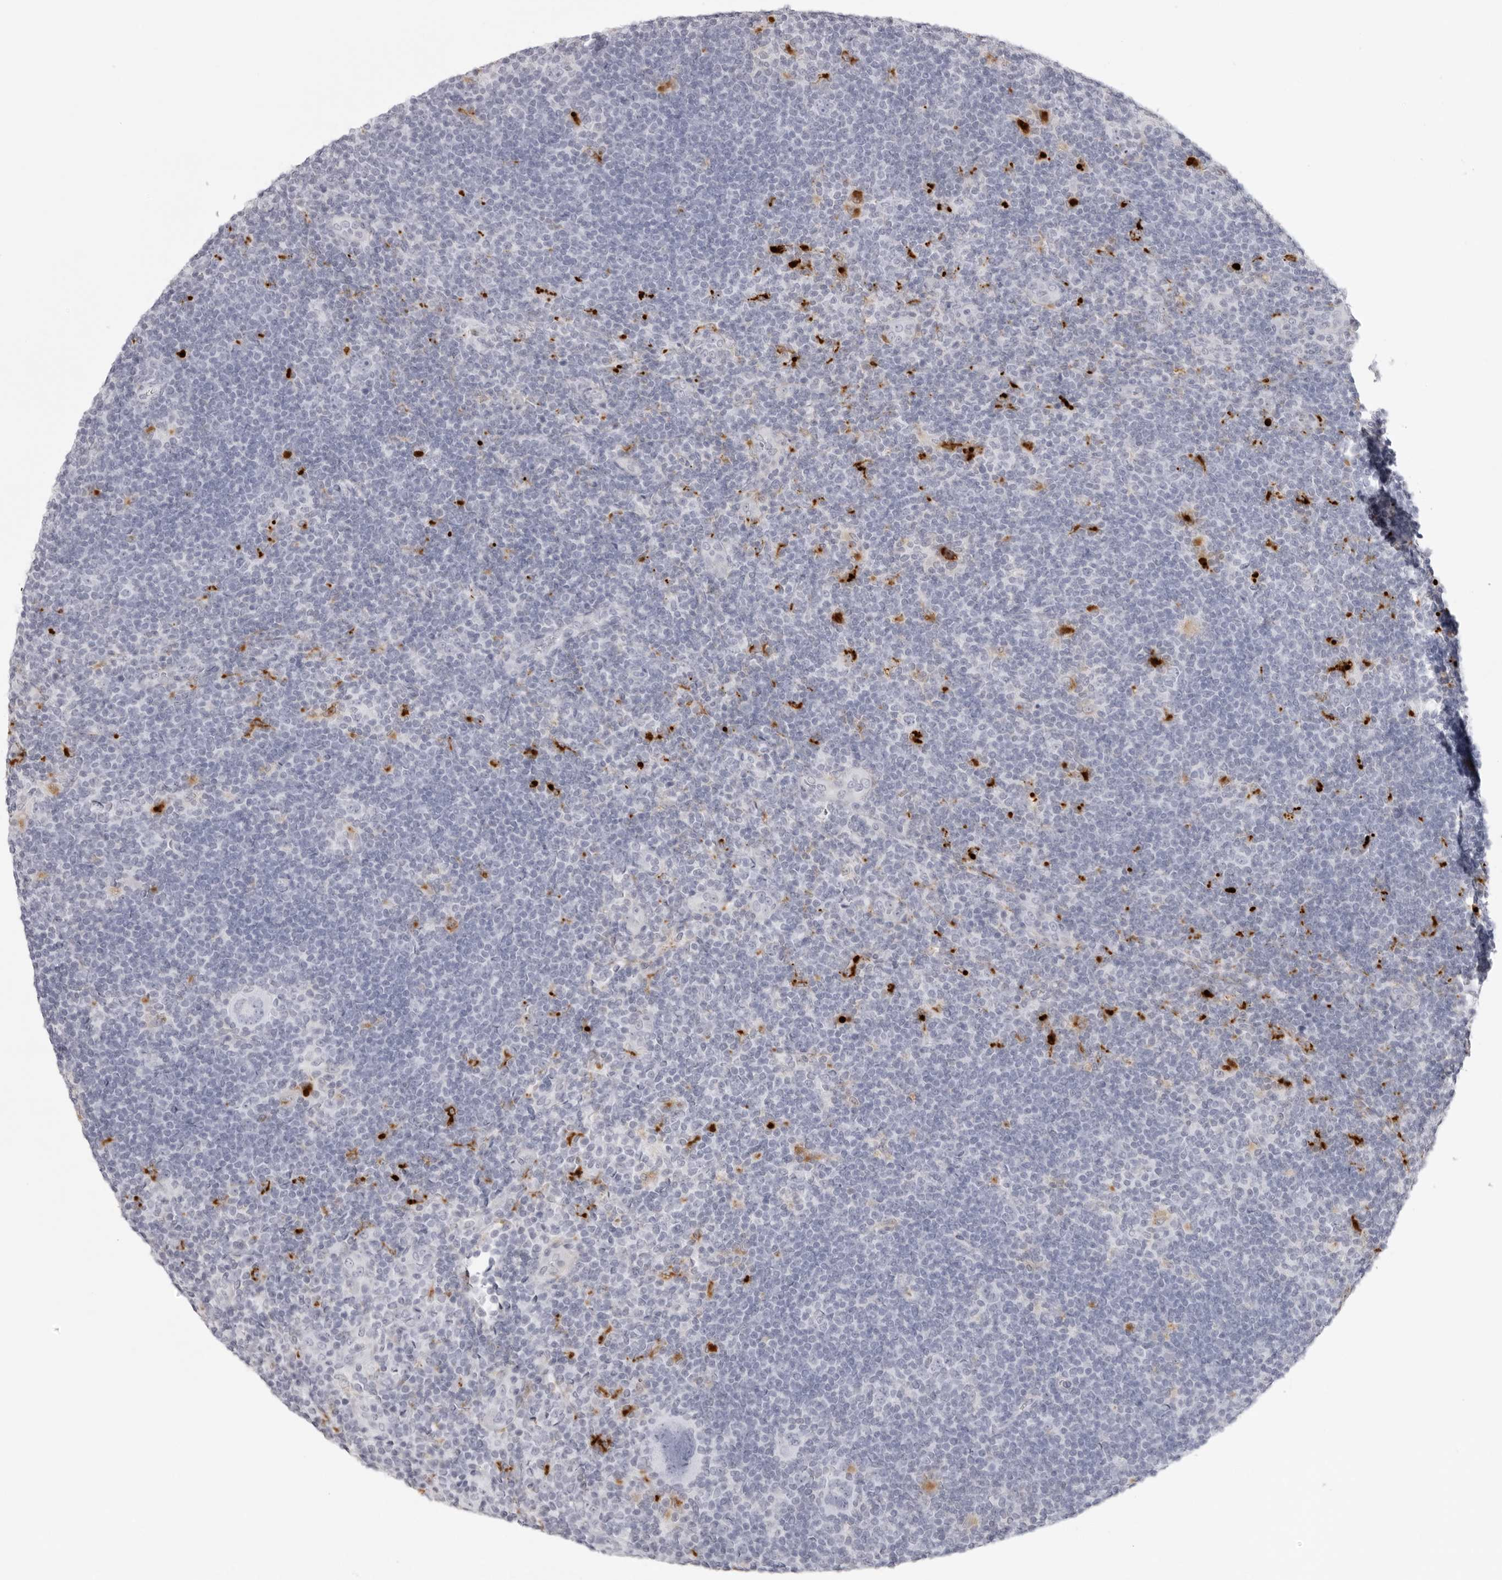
{"staining": {"intensity": "negative", "quantity": "none", "location": "none"}, "tissue": "lymphoma", "cell_type": "Tumor cells", "image_type": "cancer", "snomed": [{"axis": "morphology", "description": "Hodgkin's disease, NOS"}, {"axis": "topography", "description": "Lymph node"}], "caption": "DAB immunohistochemical staining of Hodgkin's disease demonstrates no significant expression in tumor cells.", "gene": "IL25", "patient": {"sex": "female", "age": 57}}